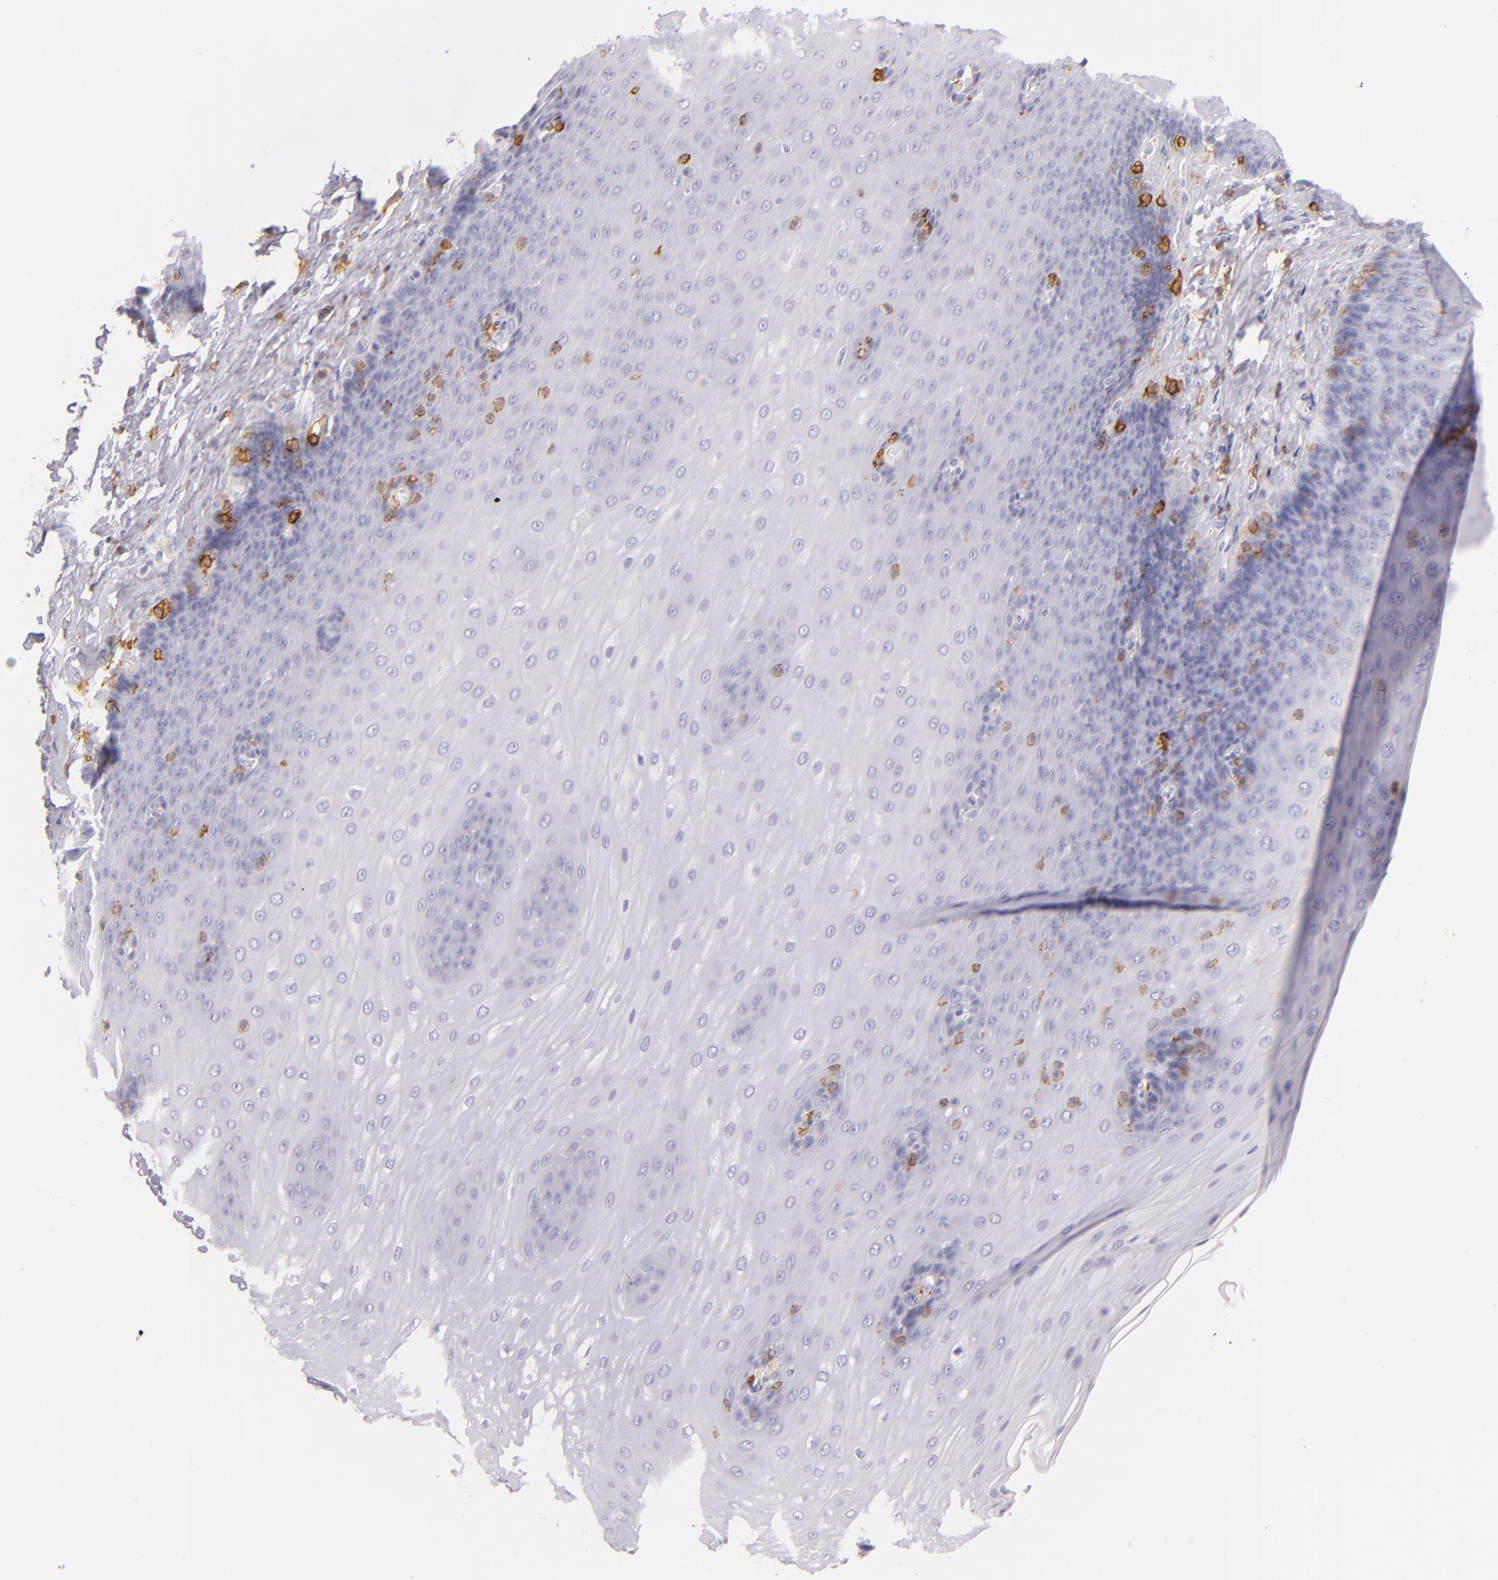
{"staining": {"intensity": "negative", "quantity": "none", "location": "none"}, "tissue": "esophagus", "cell_type": "Squamous epithelial cells", "image_type": "normal", "snomed": [{"axis": "morphology", "description": "Normal tissue, NOS"}, {"axis": "topography", "description": "Esophagus"}], "caption": "High power microscopy micrograph of an immunohistochemistry (IHC) photomicrograph of unremarkable esophagus, revealing no significant expression in squamous epithelial cells. (Immunohistochemistry, brightfield microscopy, high magnification).", "gene": "LAT", "patient": {"sex": "male", "age": 62}}